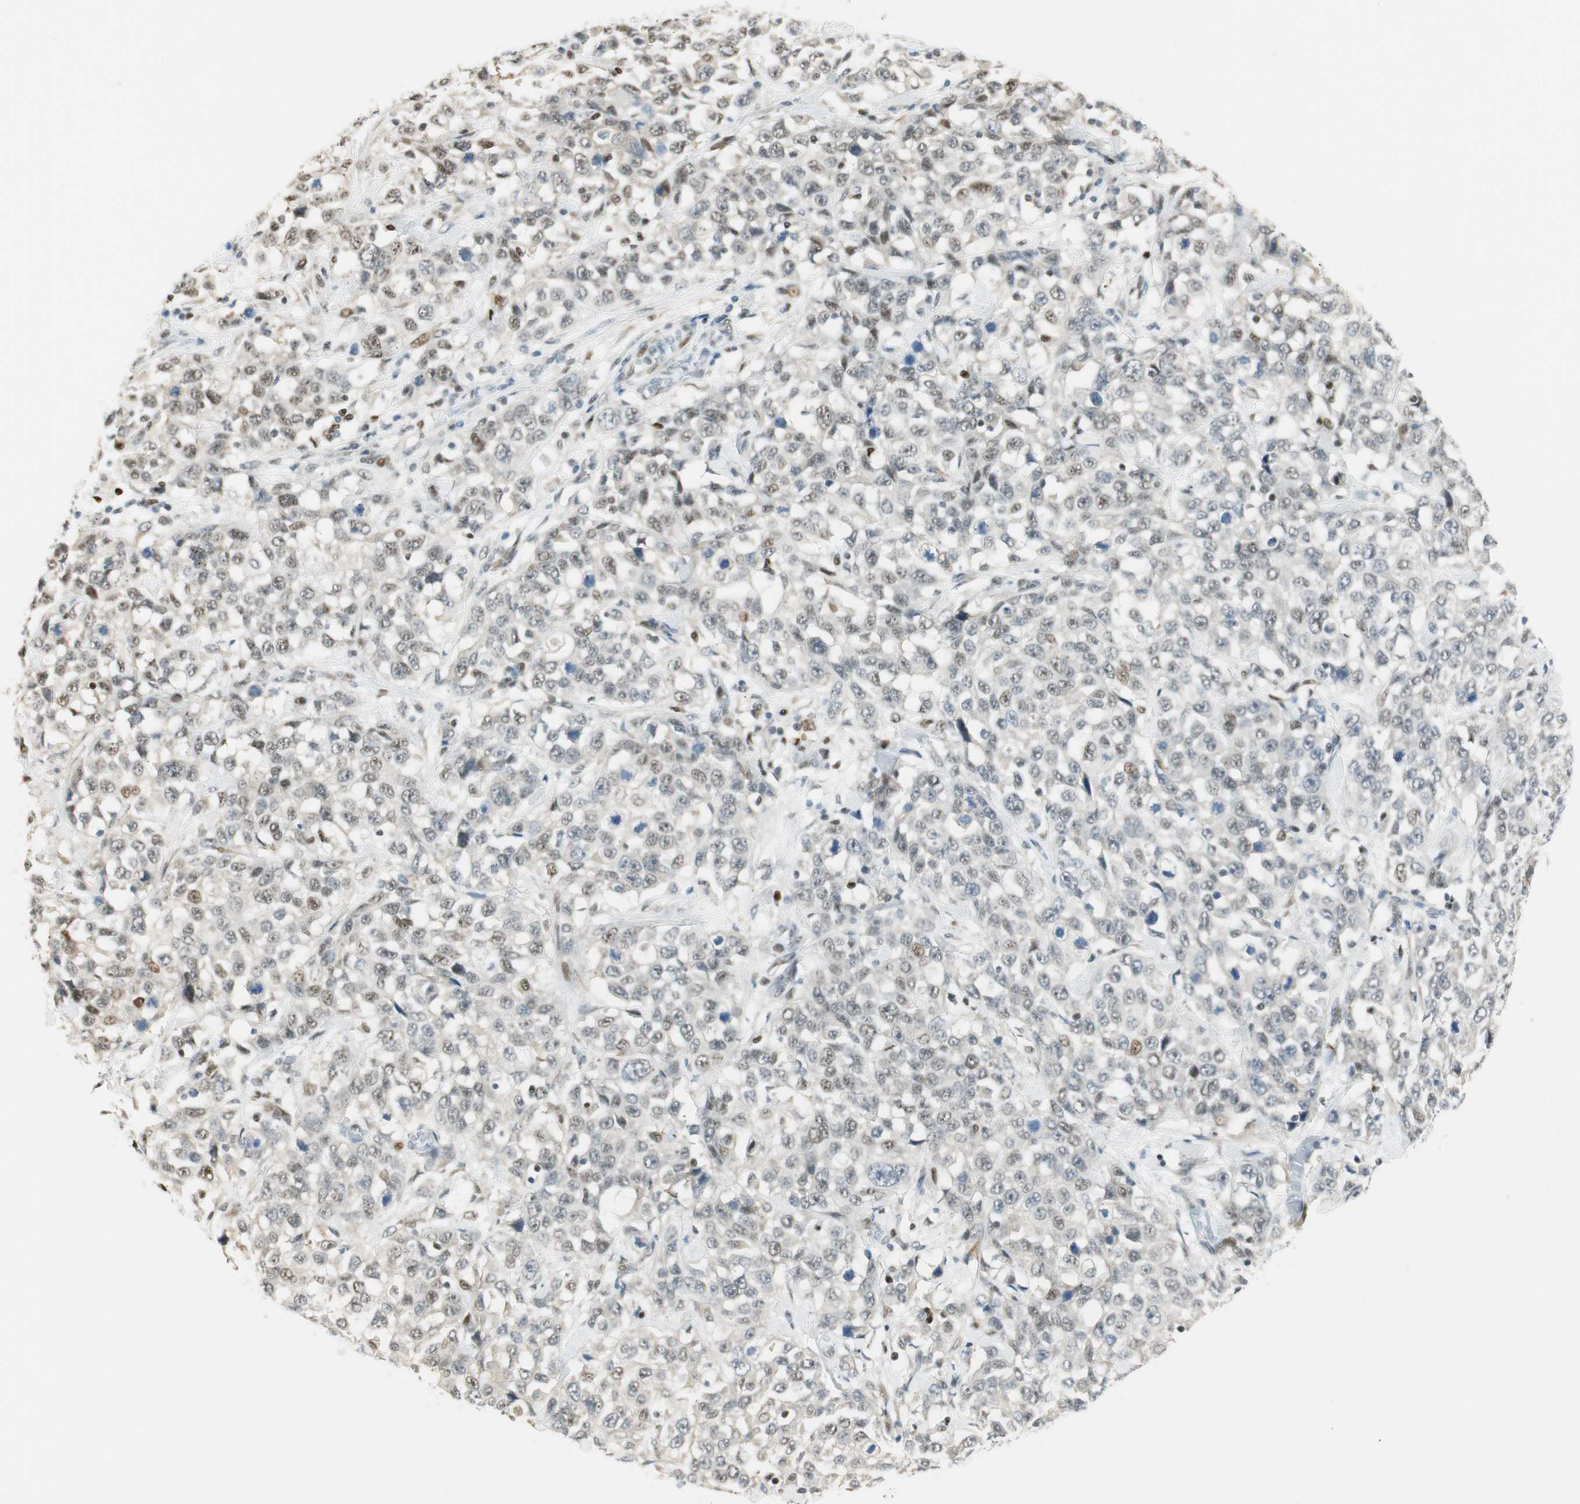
{"staining": {"intensity": "weak", "quantity": "<25%", "location": "nuclear"}, "tissue": "stomach cancer", "cell_type": "Tumor cells", "image_type": "cancer", "snomed": [{"axis": "morphology", "description": "Normal tissue, NOS"}, {"axis": "morphology", "description": "Adenocarcinoma, NOS"}, {"axis": "topography", "description": "Stomach"}], "caption": "Tumor cells show no significant staining in stomach cancer.", "gene": "MSX2", "patient": {"sex": "male", "age": 48}}